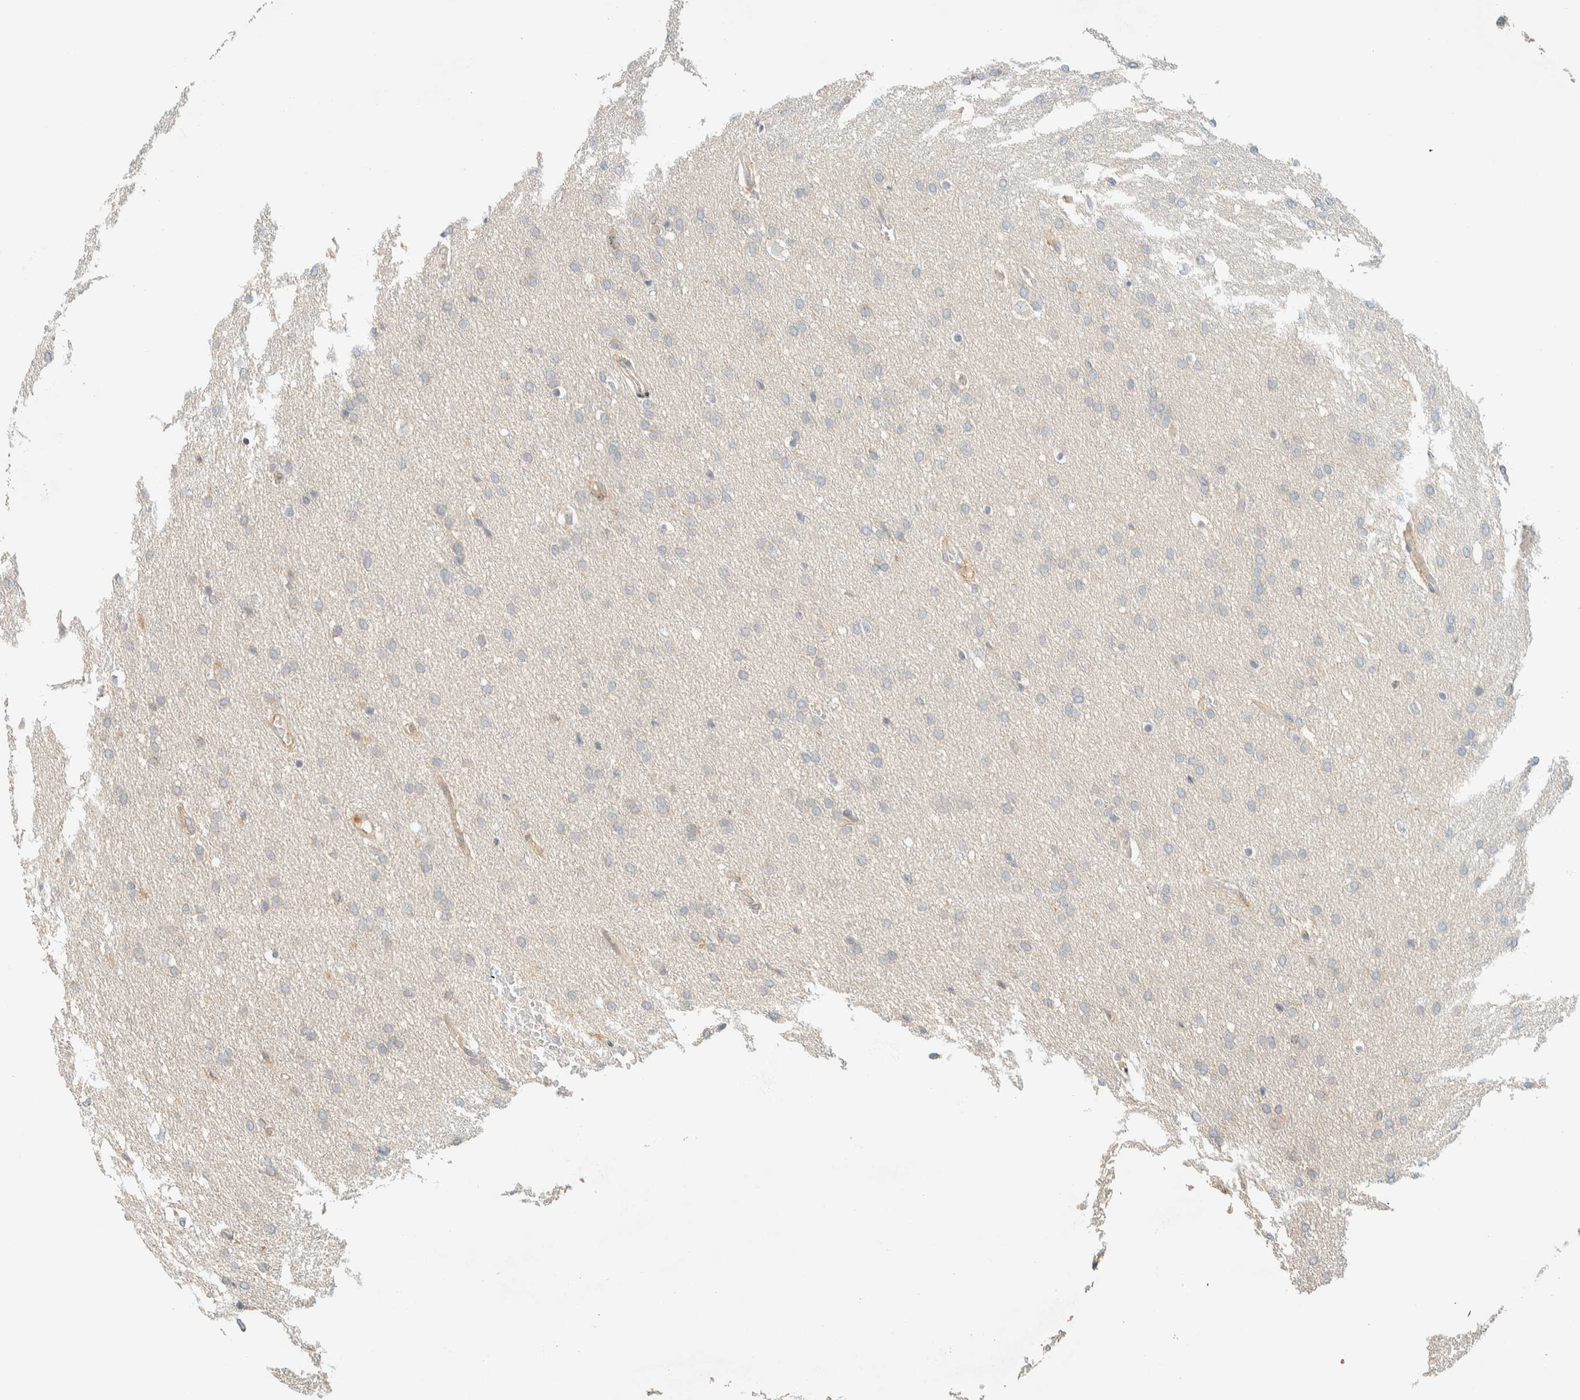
{"staining": {"intensity": "negative", "quantity": "none", "location": "none"}, "tissue": "glioma", "cell_type": "Tumor cells", "image_type": "cancer", "snomed": [{"axis": "morphology", "description": "Glioma, malignant, Low grade"}, {"axis": "topography", "description": "Brain"}], "caption": "Immunohistochemistry photomicrograph of low-grade glioma (malignant) stained for a protein (brown), which shows no staining in tumor cells.", "gene": "CCDC171", "patient": {"sex": "female", "age": 37}}